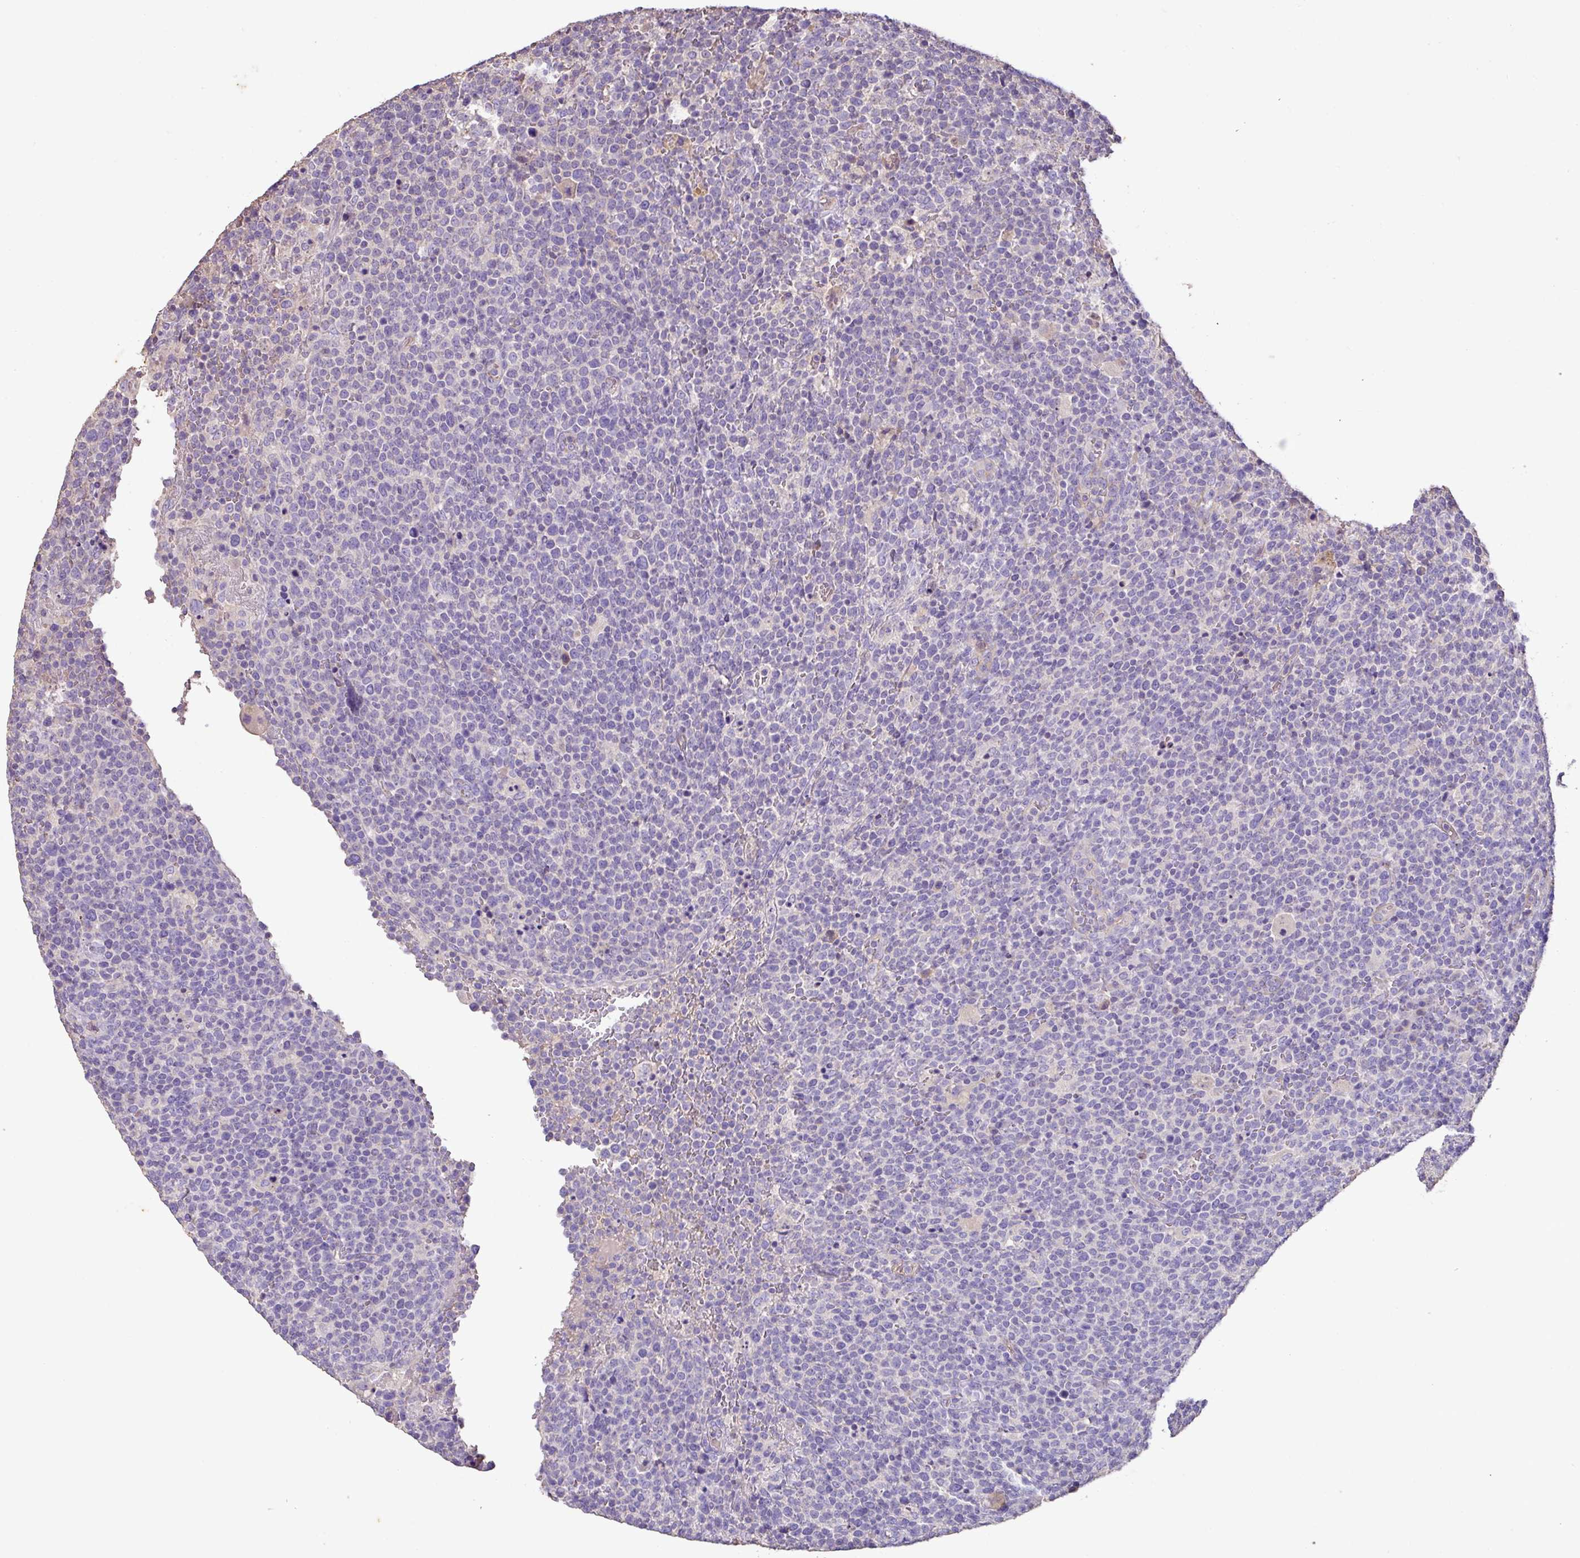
{"staining": {"intensity": "negative", "quantity": "none", "location": "none"}, "tissue": "lymphoma", "cell_type": "Tumor cells", "image_type": "cancer", "snomed": [{"axis": "morphology", "description": "Malignant lymphoma, non-Hodgkin's type, High grade"}, {"axis": "topography", "description": "Lymph node"}], "caption": "High magnification brightfield microscopy of lymphoma stained with DAB (brown) and counterstained with hematoxylin (blue): tumor cells show no significant positivity.", "gene": "AGR3", "patient": {"sex": "male", "age": 61}}